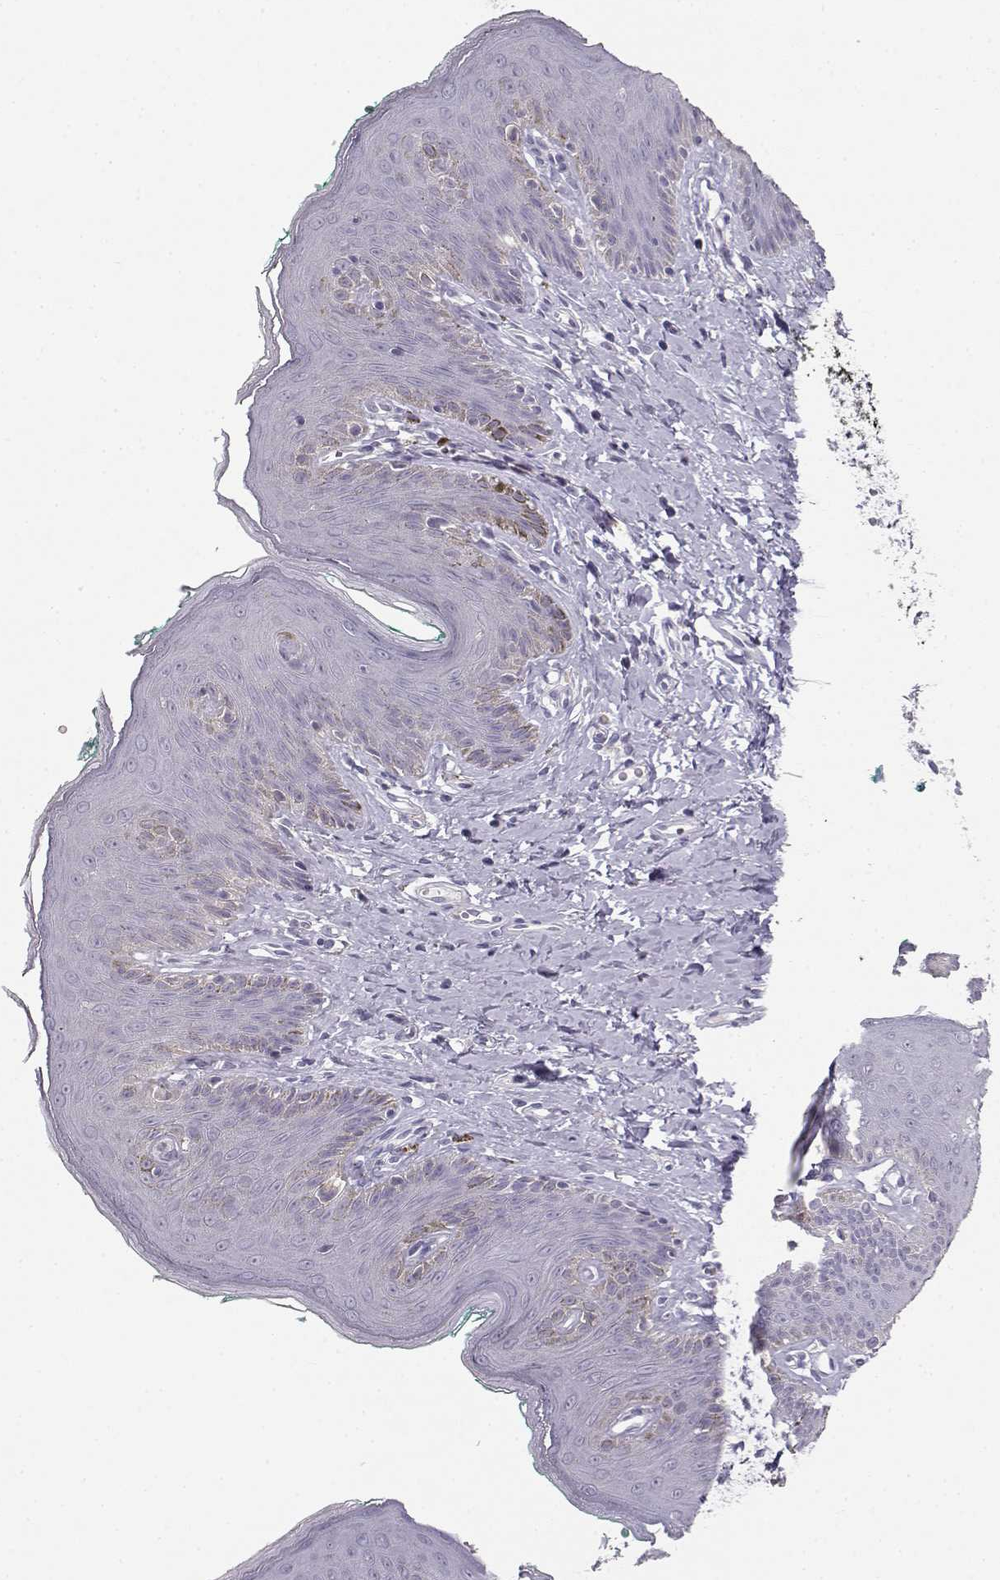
{"staining": {"intensity": "weak", "quantity": "<25%", "location": "cytoplasmic/membranous"}, "tissue": "skin", "cell_type": "Epidermal cells", "image_type": "normal", "snomed": [{"axis": "morphology", "description": "Normal tissue, NOS"}, {"axis": "topography", "description": "Vulva"}], "caption": "An immunohistochemistry photomicrograph of benign skin is shown. There is no staining in epidermal cells of skin.", "gene": "NUTM1", "patient": {"sex": "female", "age": 66}}